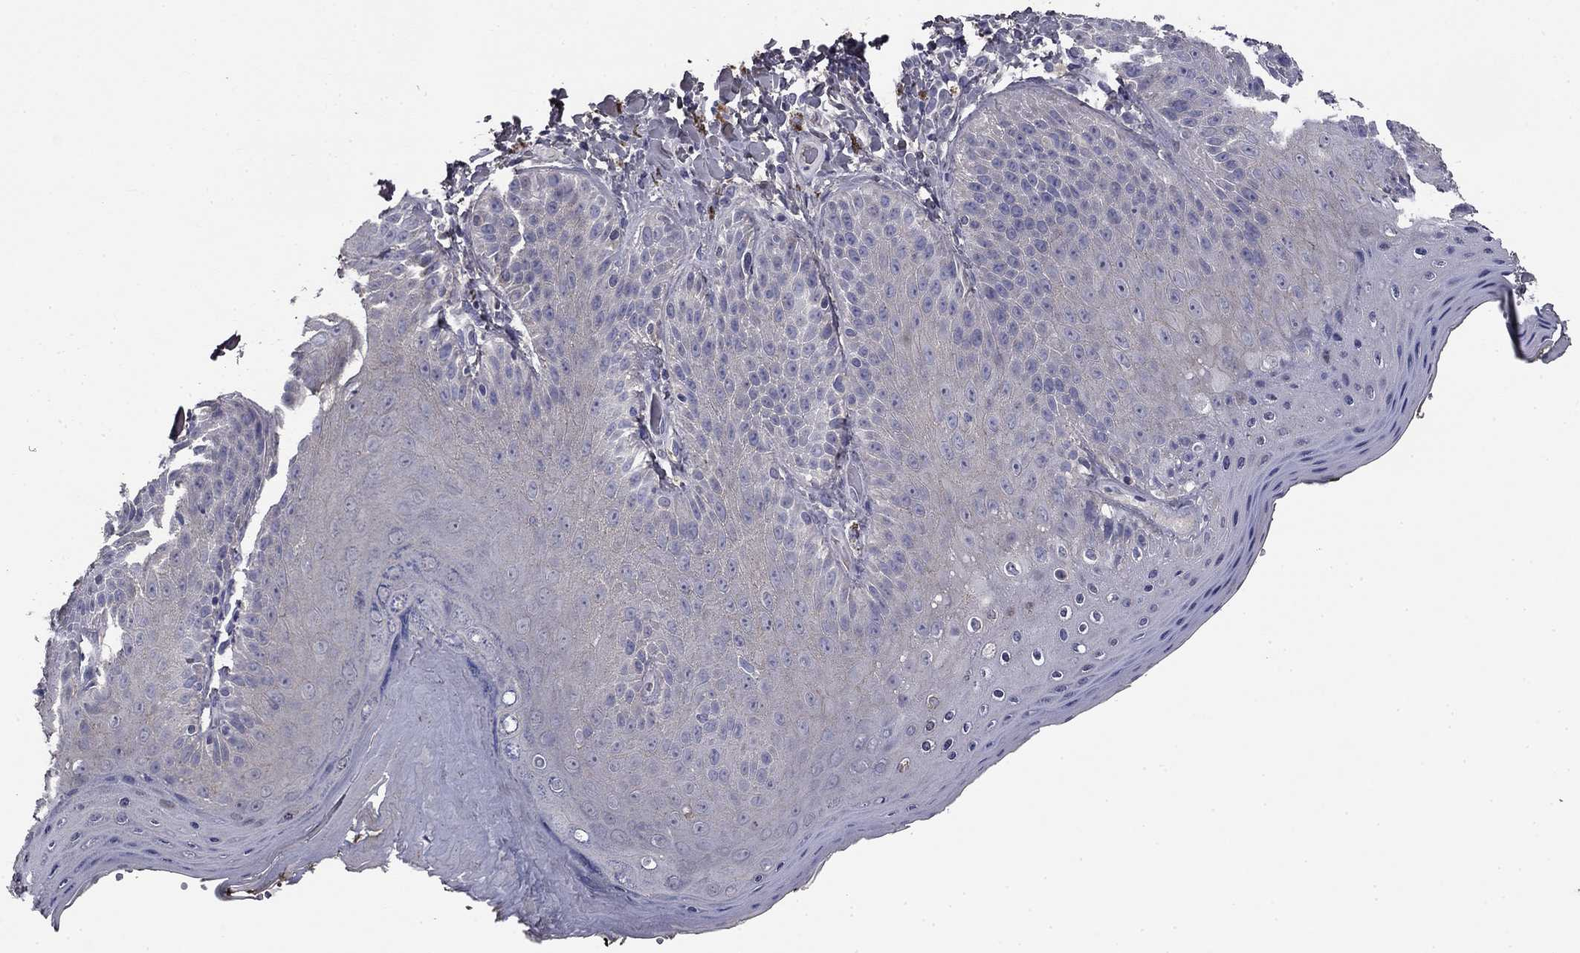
{"staining": {"intensity": "negative", "quantity": "none", "location": "none"}, "tissue": "skin", "cell_type": "Epidermal cells", "image_type": "normal", "snomed": [{"axis": "morphology", "description": "Normal tissue, NOS"}, {"axis": "topography", "description": "Anal"}], "caption": "Immunohistochemistry (IHC) micrograph of normal human skin stained for a protein (brown), which reveals no expression in epidermal cells.", "gene": "COL2A1", "patient": {"sex": "male", "age": 53}}